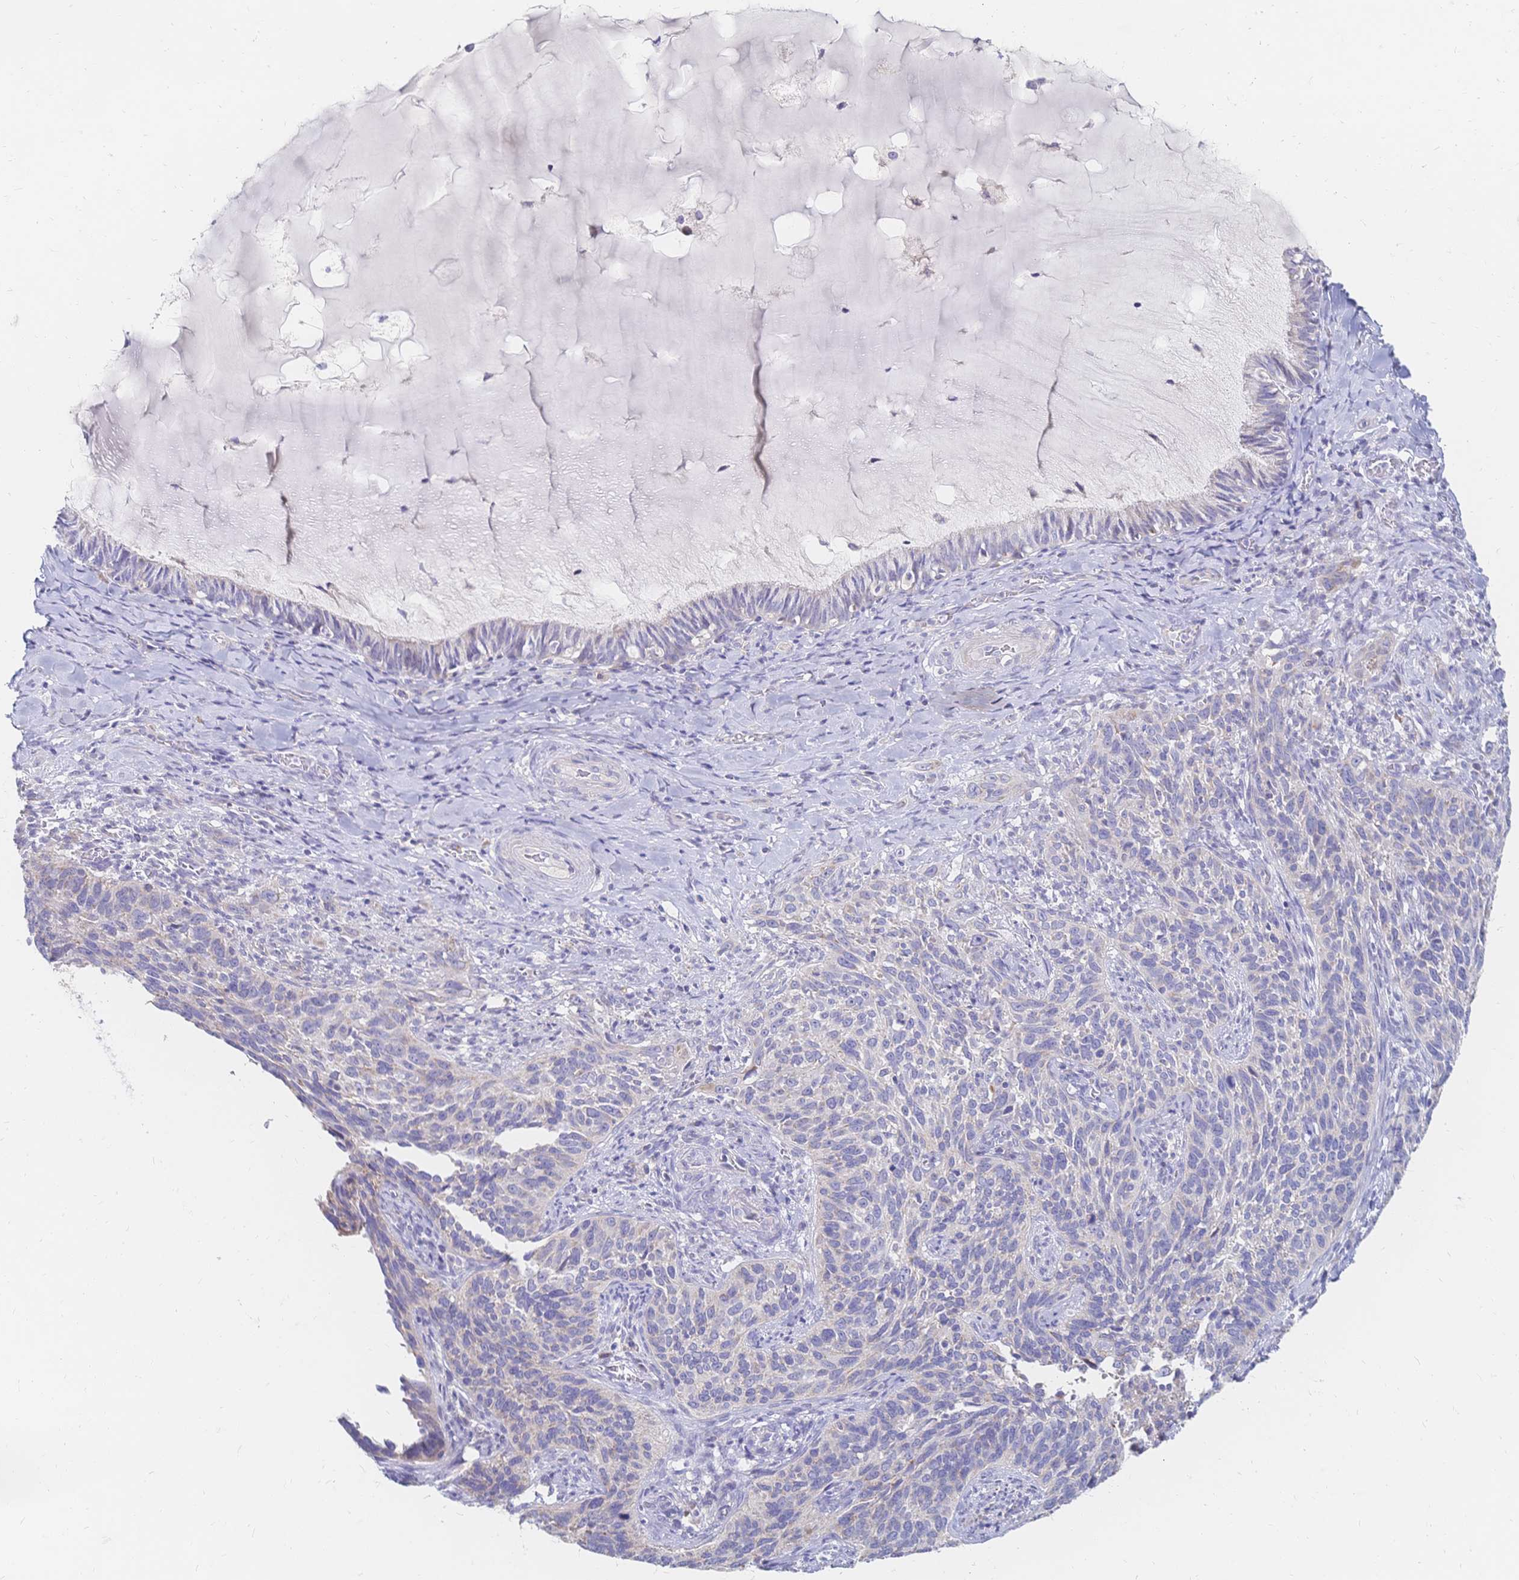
{"staining": {"intensity": "negative", "quantity": "none", "location": "none"}, "tissue": "cervical cancer", "cell_type": "Tumor cells", "image_type": "cancer", "snomed": [{"axis": "morphology", "description": "Squamous cell carcinoma, NOS"}, {"axis": "topography", "description": "Cervix"}], "caption": "IHC of cervical cancer shows no staining in tumor cells.", "gene": "VWC2L", "patient": {"sex": "female", "age": 51}}